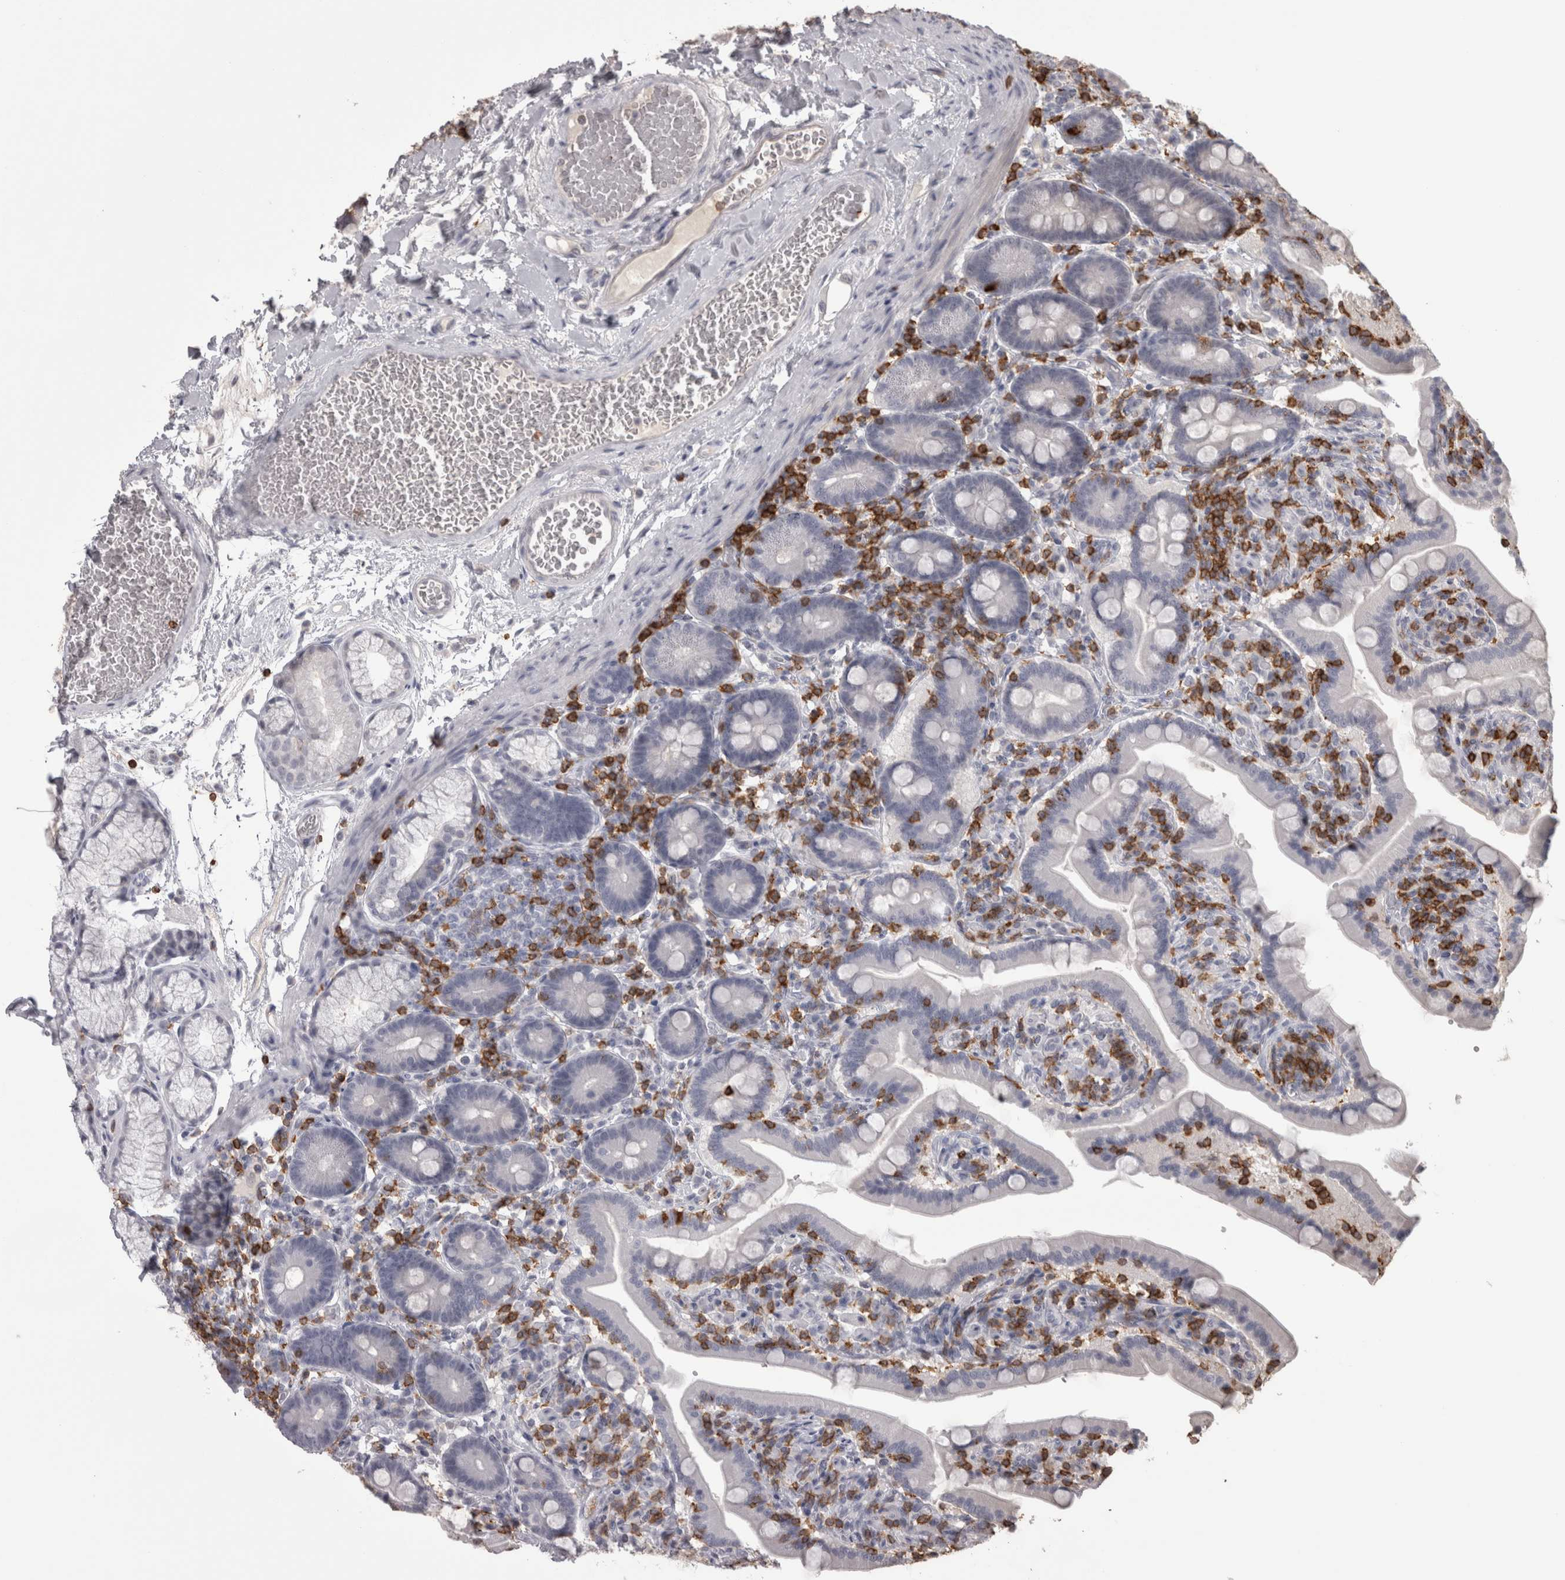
{"staining": {"intensity": "negative", "quantity": "none", "location": "none"}, "tissue": "duodenum", "cell_type": "Glandular cells", "image_type": "normal", "snomed": [{"axis": "morphology", "description": "Normal tissue, NOS"}, {"axis": "topography", "description": "Duodenum"}], "caption": "A high-resolution histopathology image shows immunohistochemistry (IHC) staining of normal duodenum, which exhibits no significant staining in glandular cells. The staining is performed using DAB brown chromogen with nuclei counter-stained in using hematoxylin.", "gene": "SKAP1", "patient": {"sex": "male", "age": 54}}